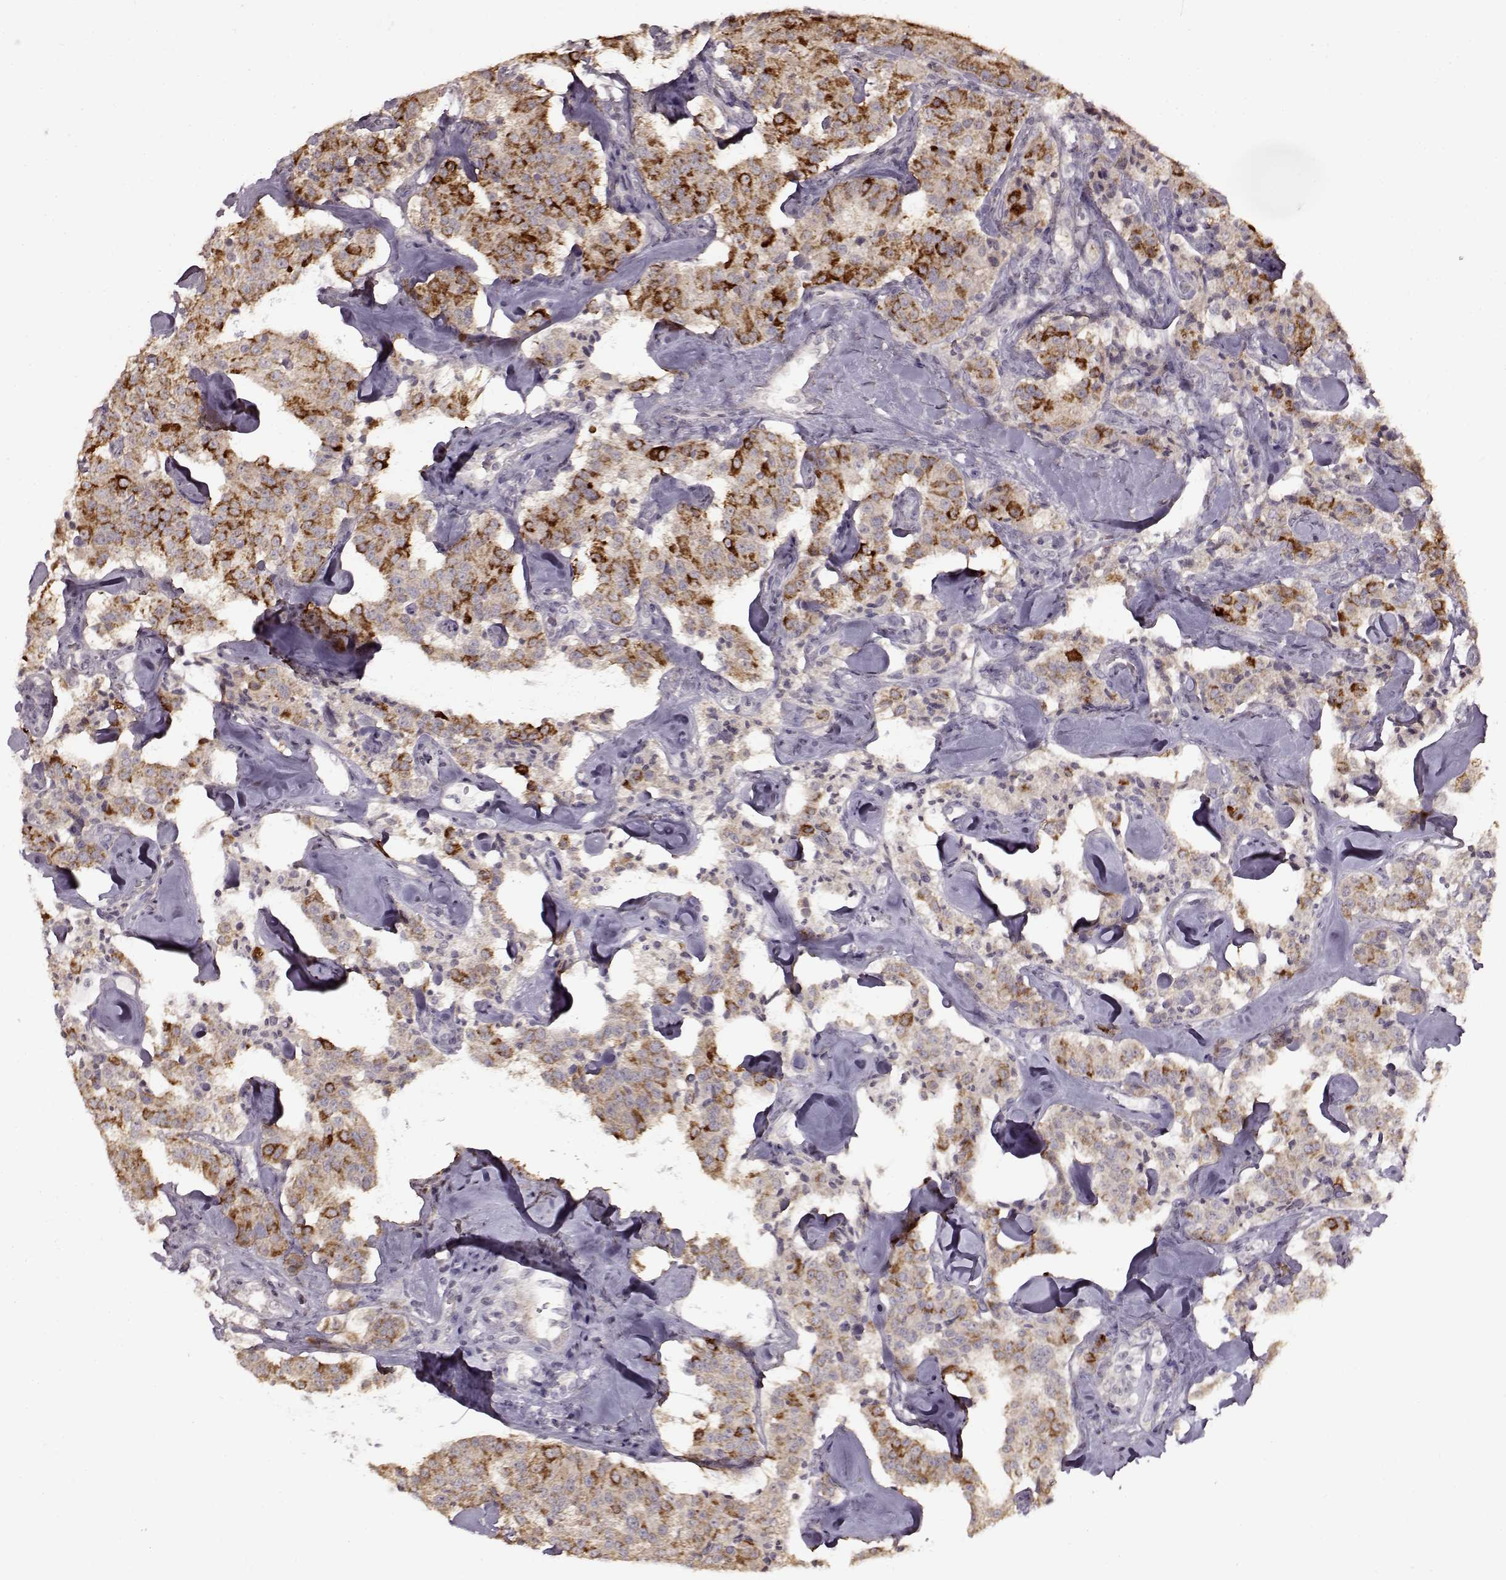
{"staining": {"intensity": "strong", "quantity": "<25%", "location": "cytoplasmic/membranous"}, "tissue": "carcinoid", "cell_type": "Tumor cells", "image_type": "cancer", "snomed": [{"axis": "morphology", "description": "Carcinoid, malignant, NOS"}, {"axis": "topography", "description": "Pancreas"}], "caption": "Strong cytoplasmic/membranous staining for a protein is appreciated in approximately <25% of tumor cells of carcinoid (malignant) using immunohistochemistry (IHC).", "gene": "FSHB", "patient": {"sex": "male", "age": 41}}